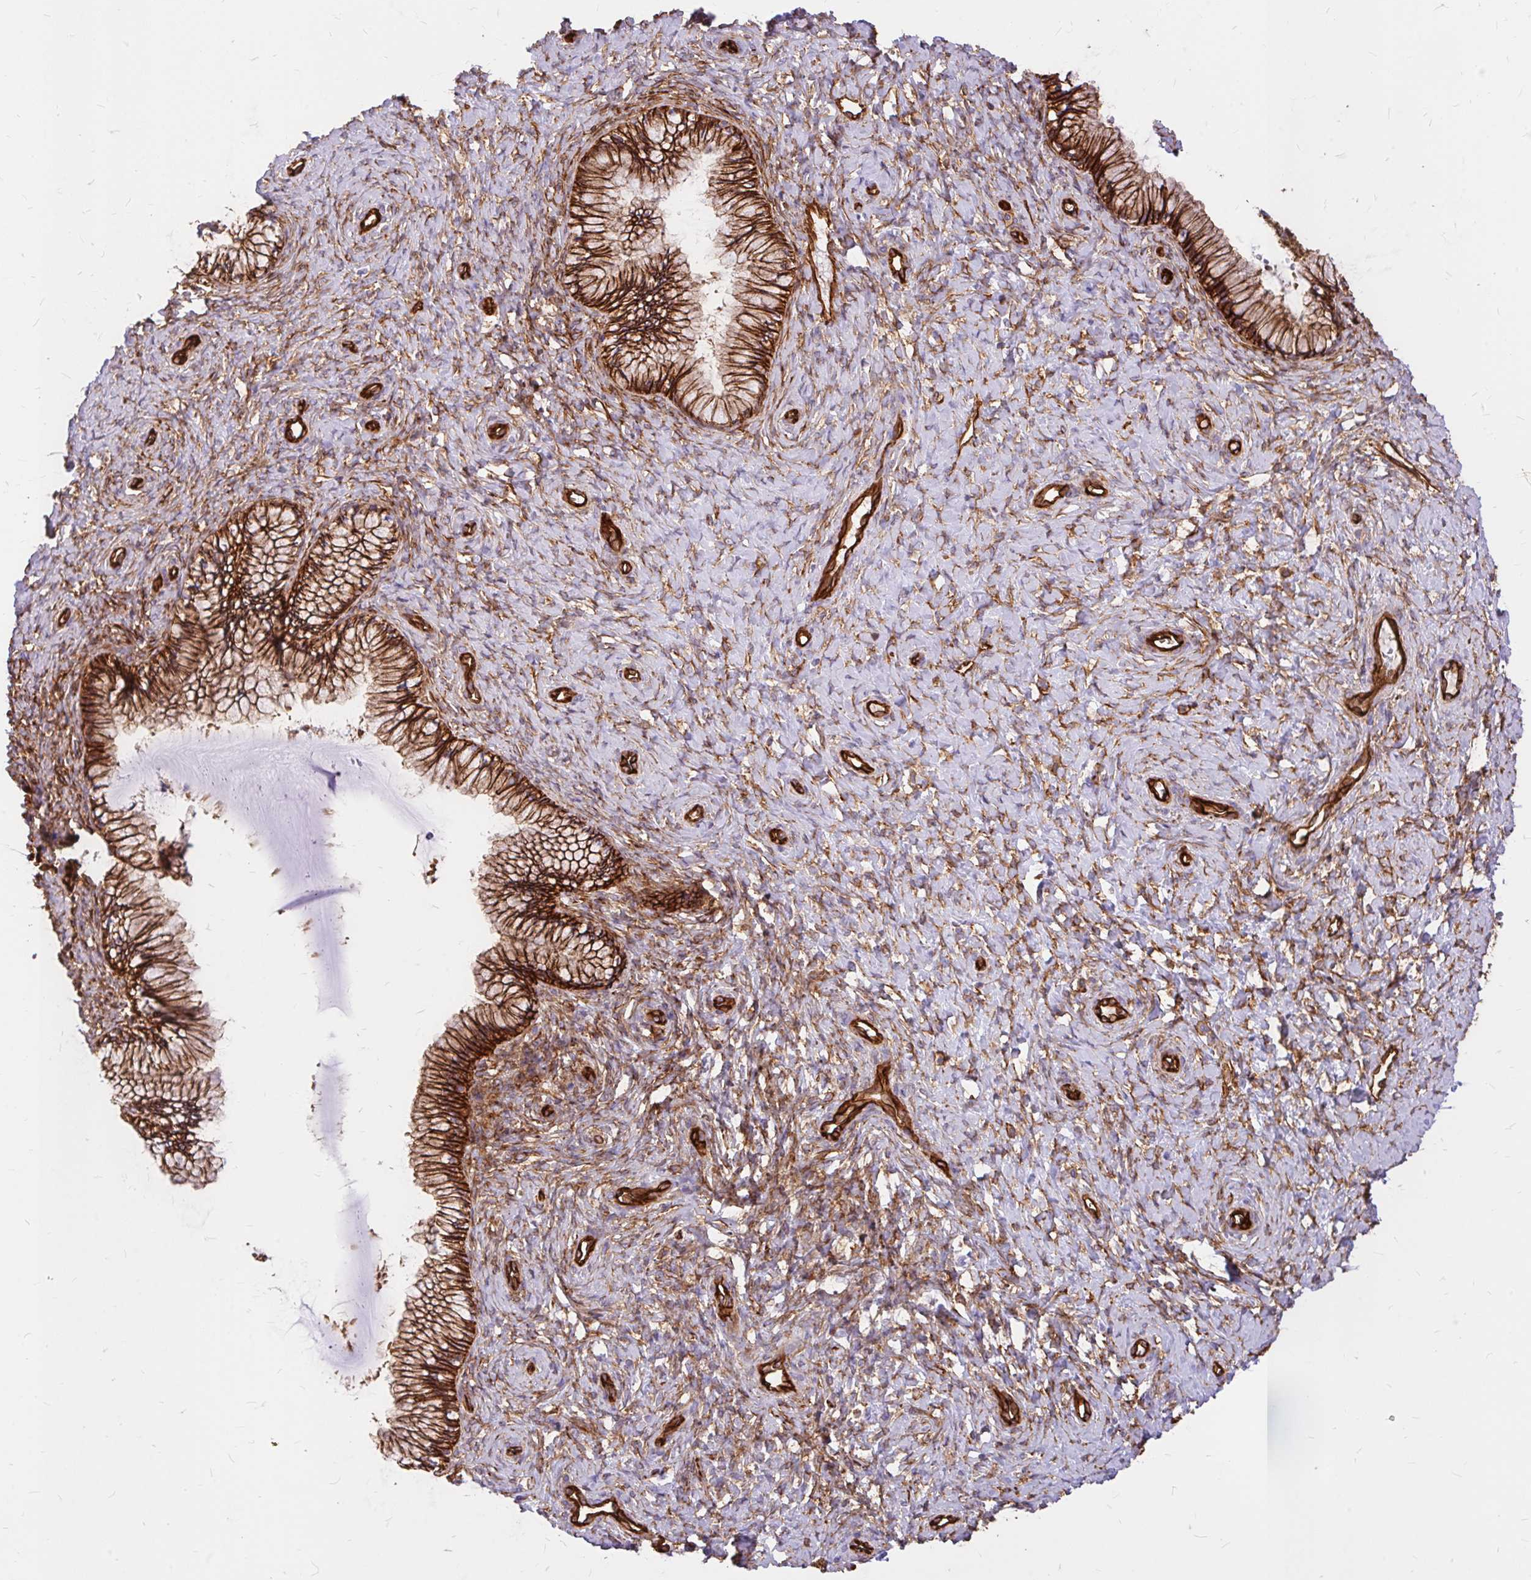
{"staining": {"intensity": "strong", "quantity": ">75%", "location": "cytoplasmic/membranous"}, "tissue": "cervix", "cell_type": "Glandular cells", "image_type": "normal", "snomed": [{"axis": "morphology", "description": "Normal tissue, NOS"}, {"axis": "topography", "description": "Cervix"}], "caption": "IHC (DAB (3,3'-diaminobenzidine)) staining of benign human cervix shows strong cytoplasmic/membranous protein staining in about >75% of glandular cells.", "gene": "MAP1LC3B2", "patient": {"sex": "female", "age": 37}}